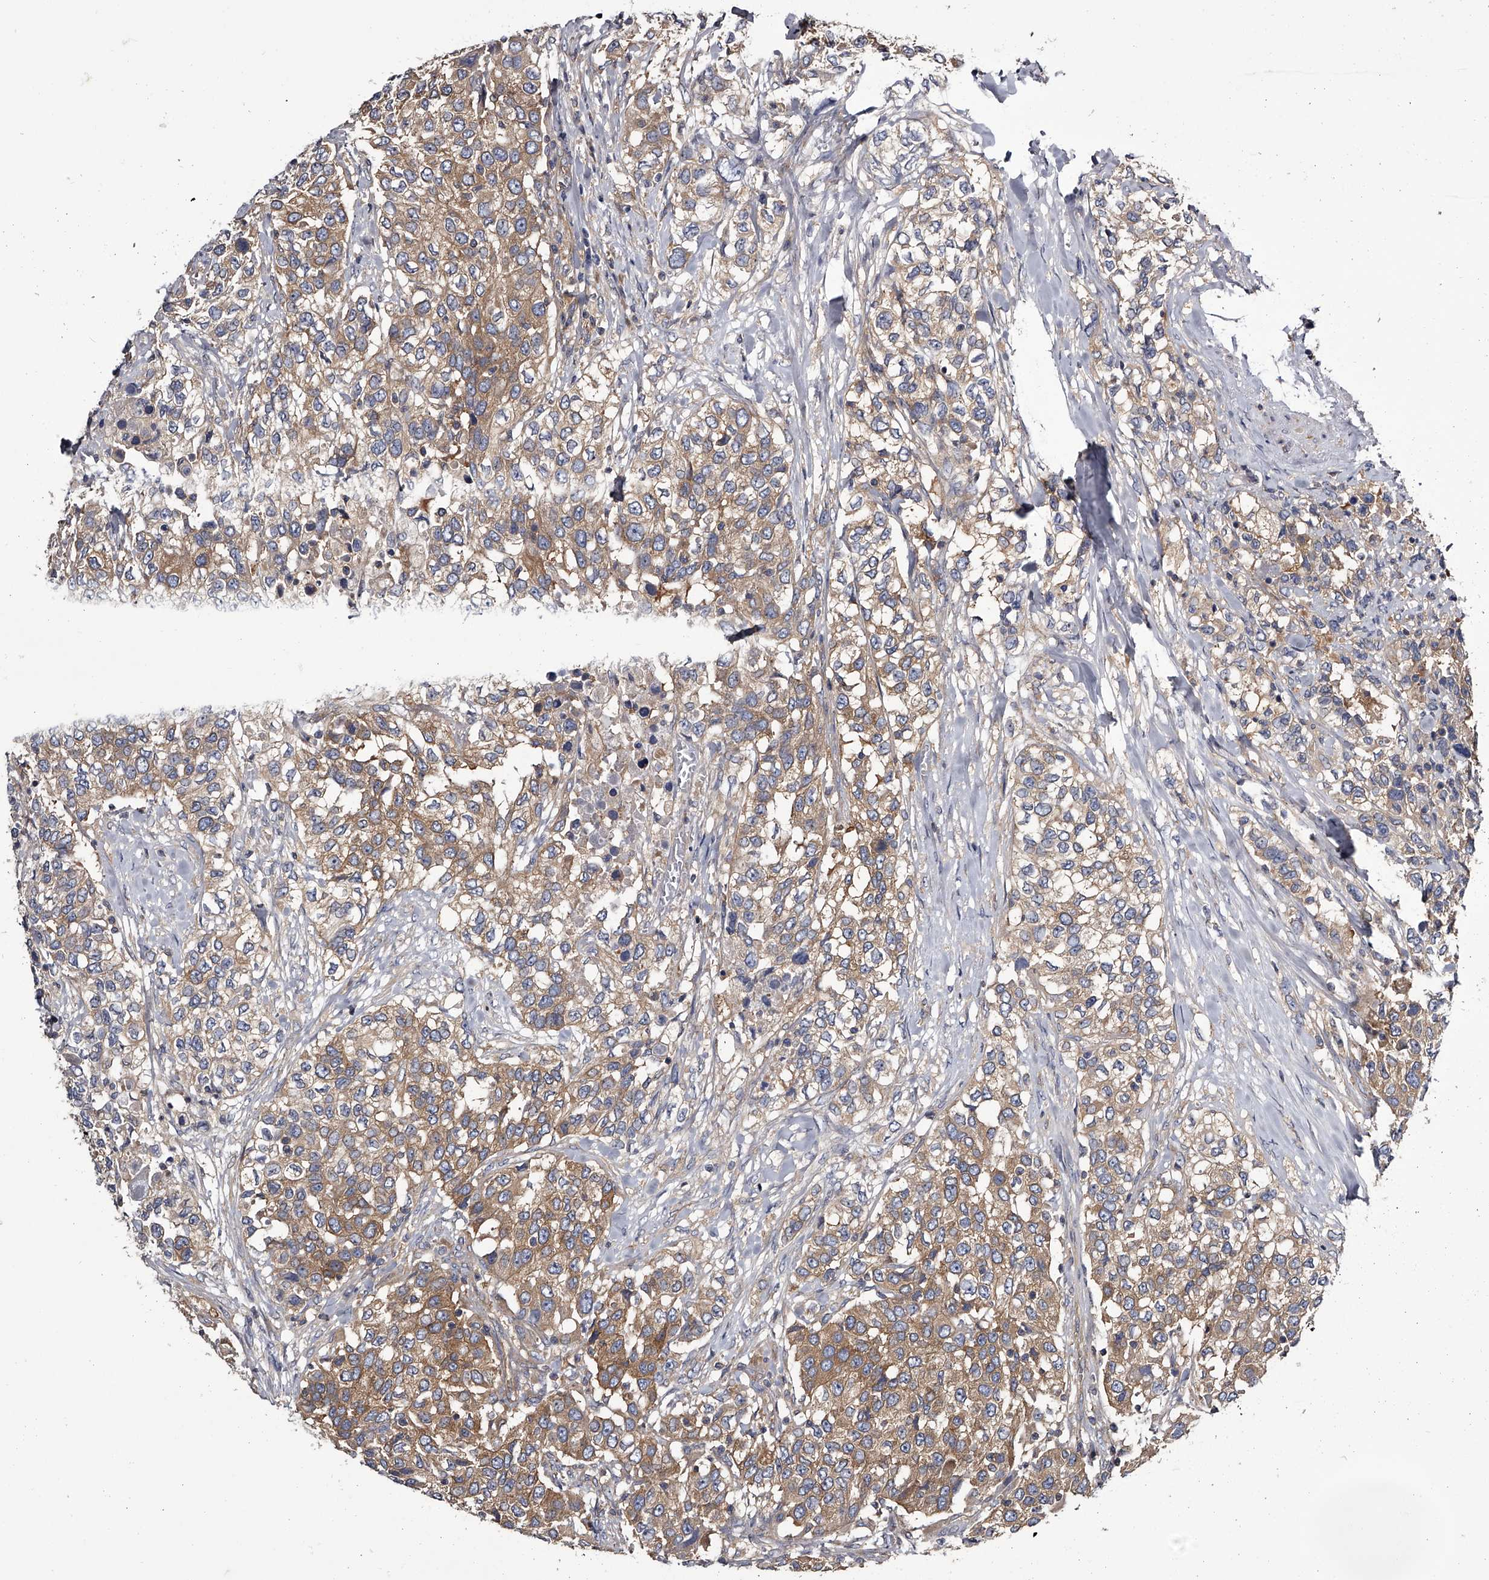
{"staining": {"intensity": "moderate", "quantity": ">75%", "location": "cytoplasmic/membranous"}, "tissue": "urothelial cancer", "cell_type": "Tumor cells", "image_type": "cancer", "snomed": [{"axis": "morphology", "description": "Urothelial carcinoma, High grade"}, {"axis": "topography", "description": "Urinary bladder"}], "caption": "Urothelial cancer stained for a protein shows moderate cytoplasmic/membranous positivity in tumor cells.", "gene": "GAPVD1", "patient": {"sex": "female", "age": 80}}